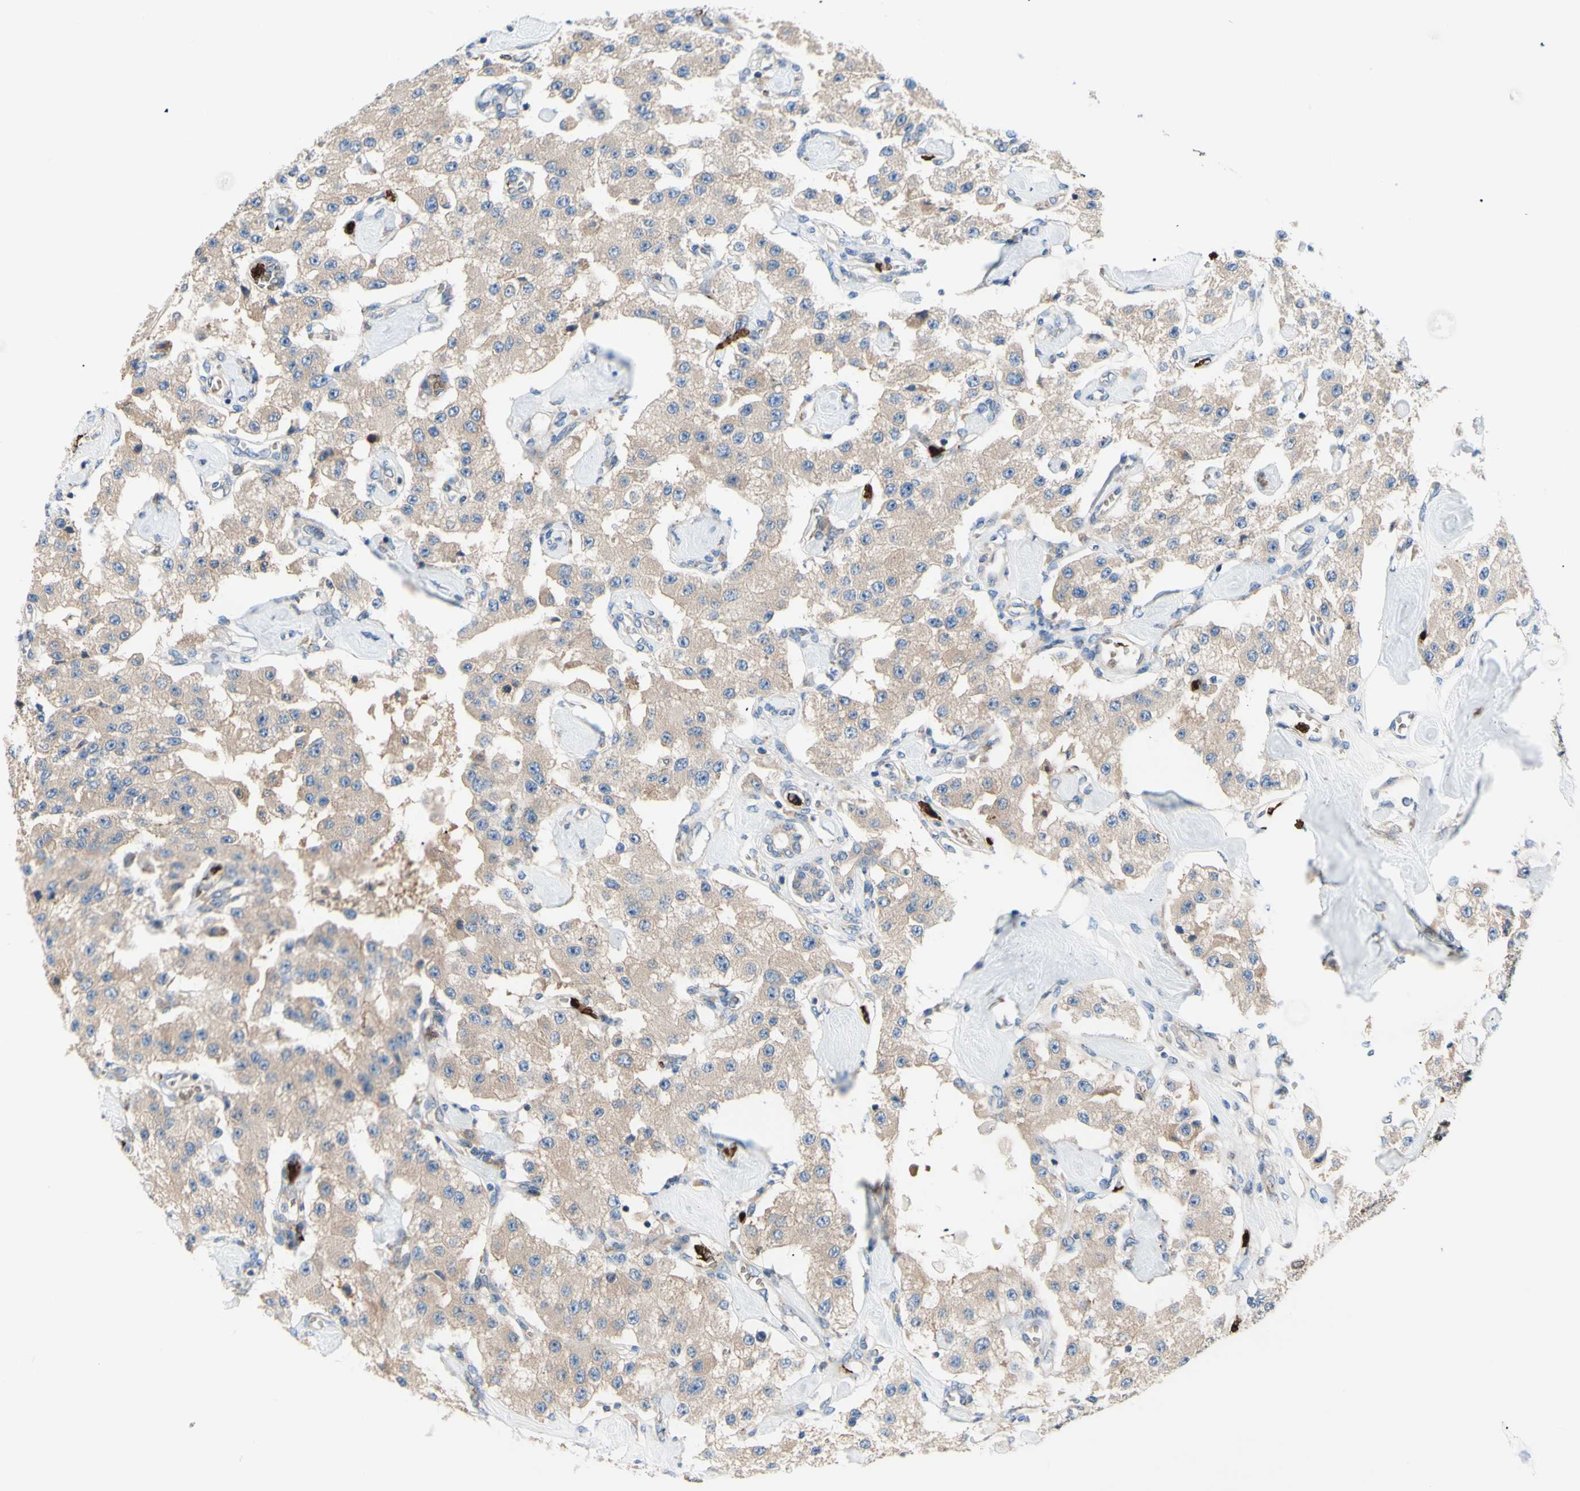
{"staining": {"intensity": "negative", "quantity": "none", "location": "none"}, "tissue": "carcinoid", "cell_type": "Tumor cells", "image_type": "cancer", "snomed": [{"axis": "morphology", "description": "Carcinoid, malignant, NOS"}, {"axis": "topography", "description": "Pancreas"}], "caption": "This is an IHC micrograph of carcinoid (malignant). There is no expression in tumor cells.", "gene": "USP9X", "patient": {"sex": "male", "age": 41}}